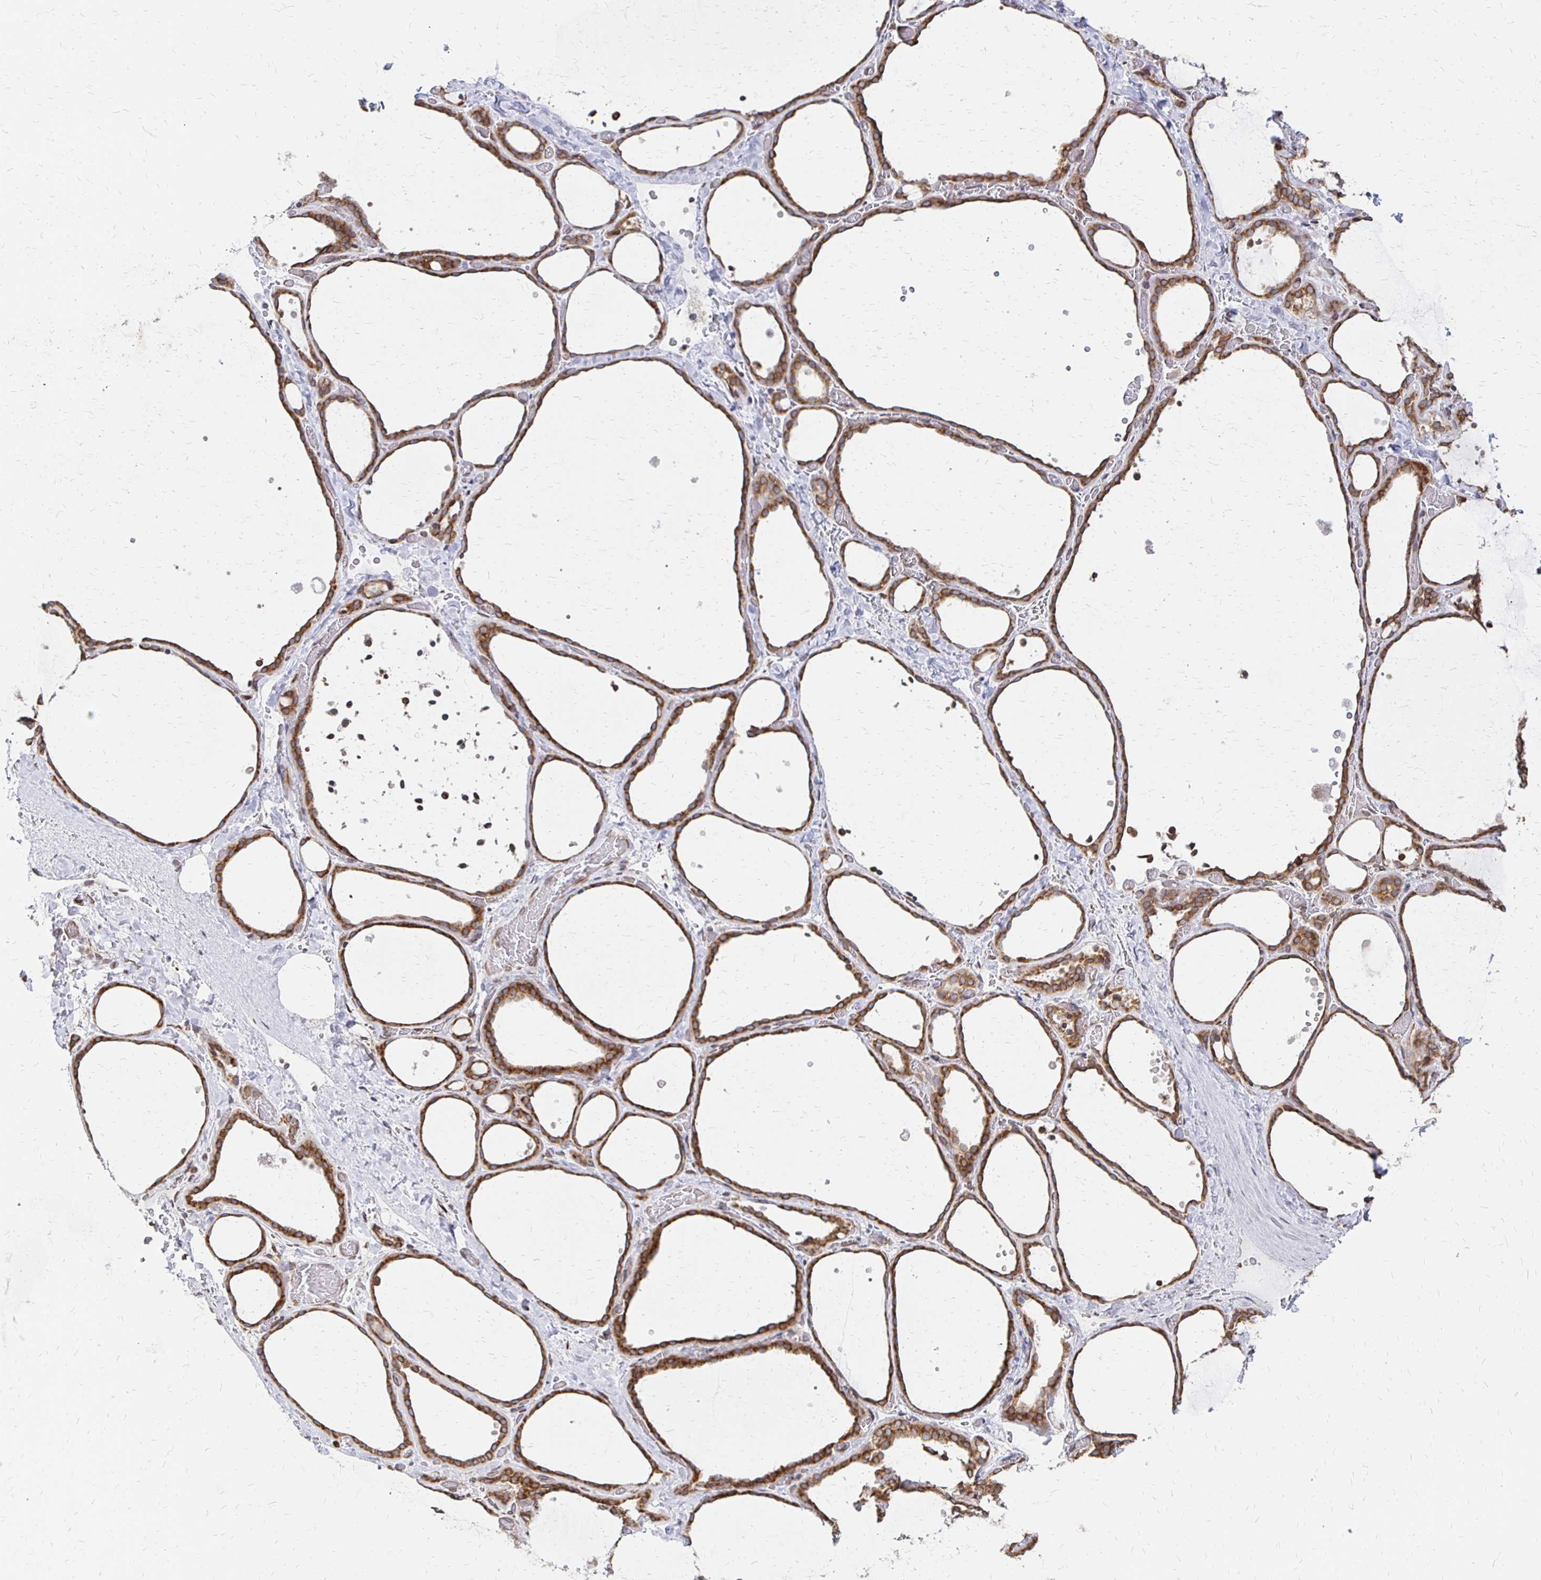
{"staining": {"intensity": "strong", "quantity": ">75%", "location": "cytoplasmic/membranous"}, "tissue": "thyroid gland", "cell_type": "Glandular cells", "image_type": "normal", "snomed": [{"axis": "morphology", "description": "Normal tissue, NOS"}, {"axis": "topography", "description": "Thyroid gland"}], "caption": "A brown stain shows strong cytoplasmic/membranous expression of a protein in glandular cells of normal thyroid gland.", "gene": "PELI3", "patient": {"sex": "female", "age": 36}}